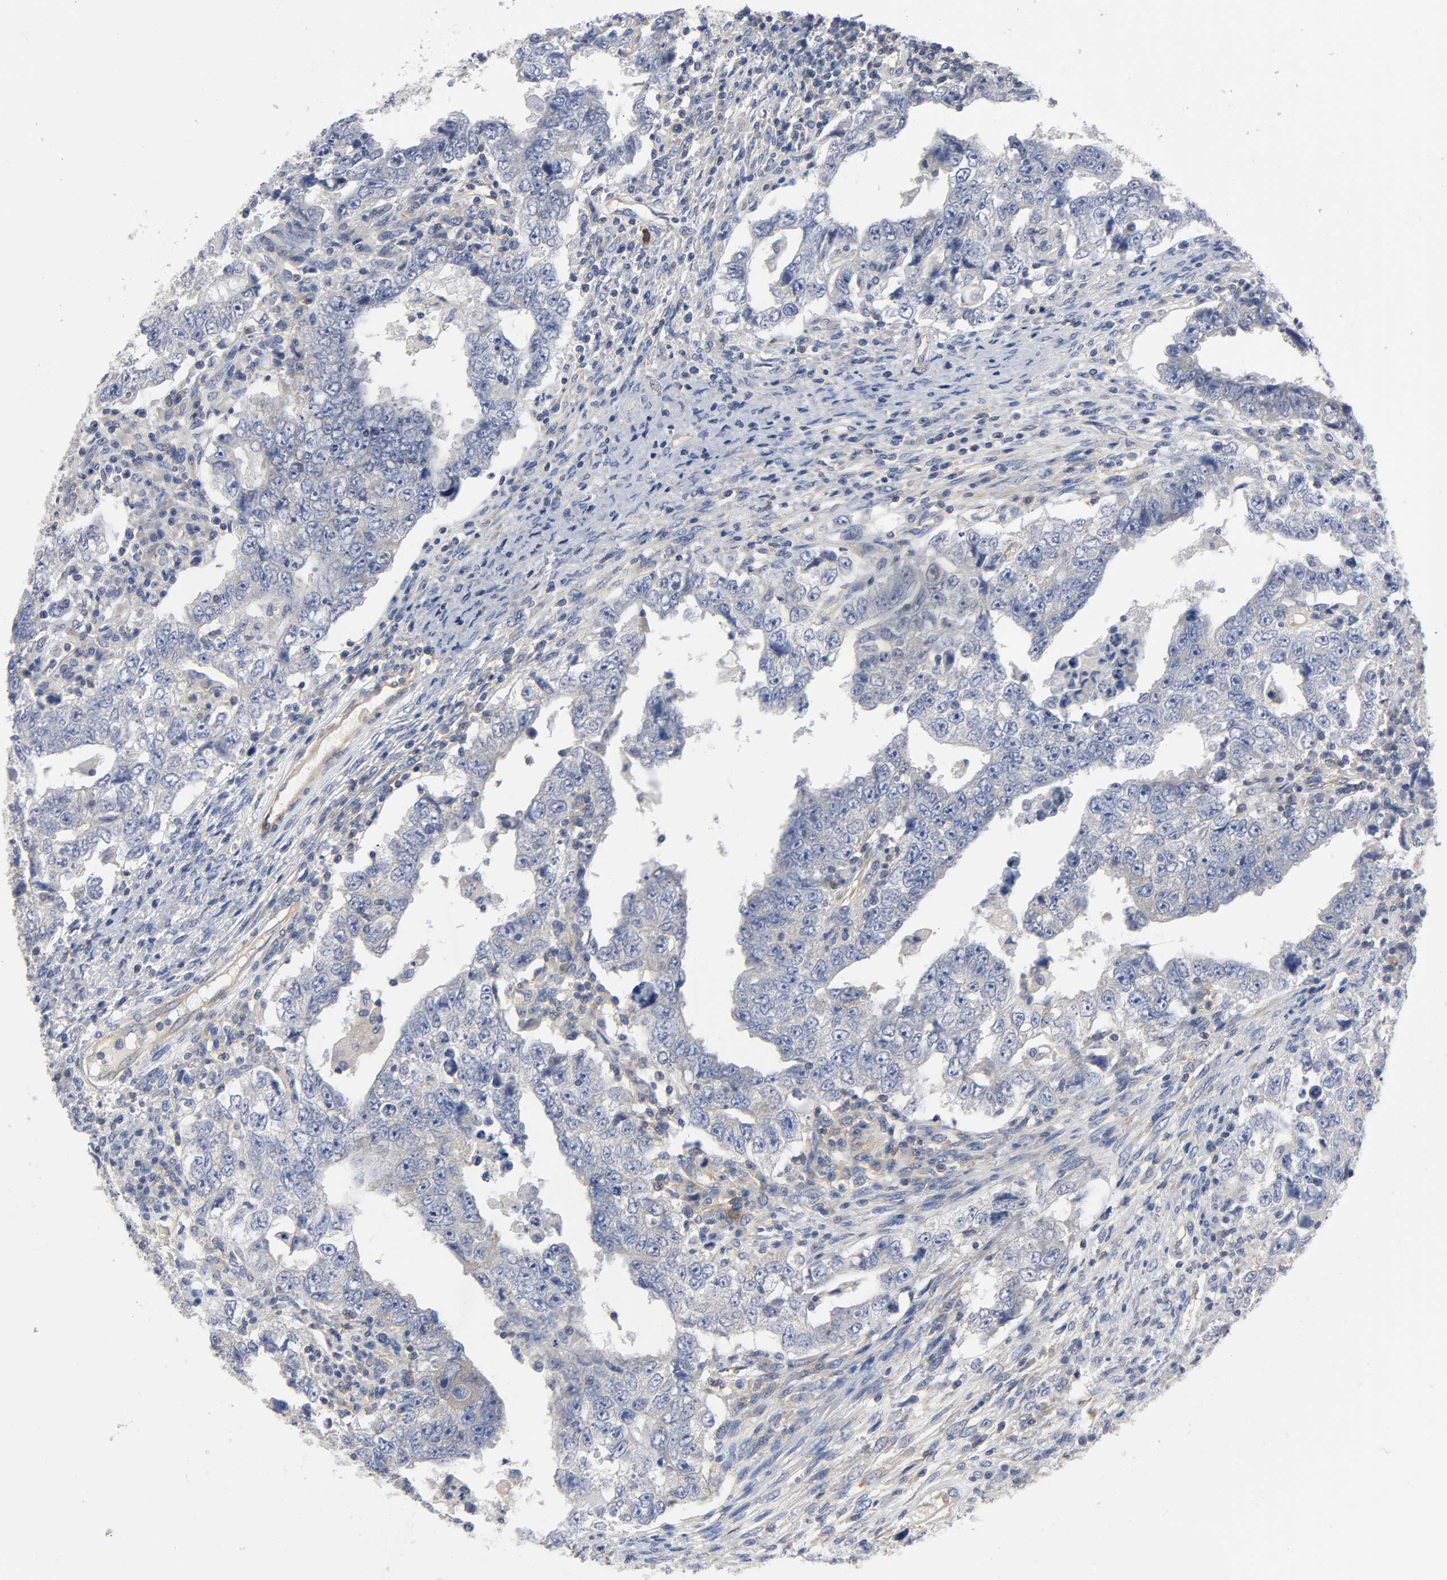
{"staining": {"intensity": "weak", "quantity": "25%-75%", "location": "cytoplasmic/membranous"}, "tissue": "testis cancer", "cell_type": "Tumor cells", "image_type": "cancer", "snomed": [{"axis": "morphology", "description": "Carcinoma, Embryonal, NOS"}, {"axis": "topography", "description": "Testis"}], "caption": "Immunohistochemistry of testis cancer demonstrates low levels of weak cytoplasmic/membranous staining in approximately 25%-75% of tumor cells.", "gene": "PRKAB1", "patient": {"sex": "male", "age": 26}}